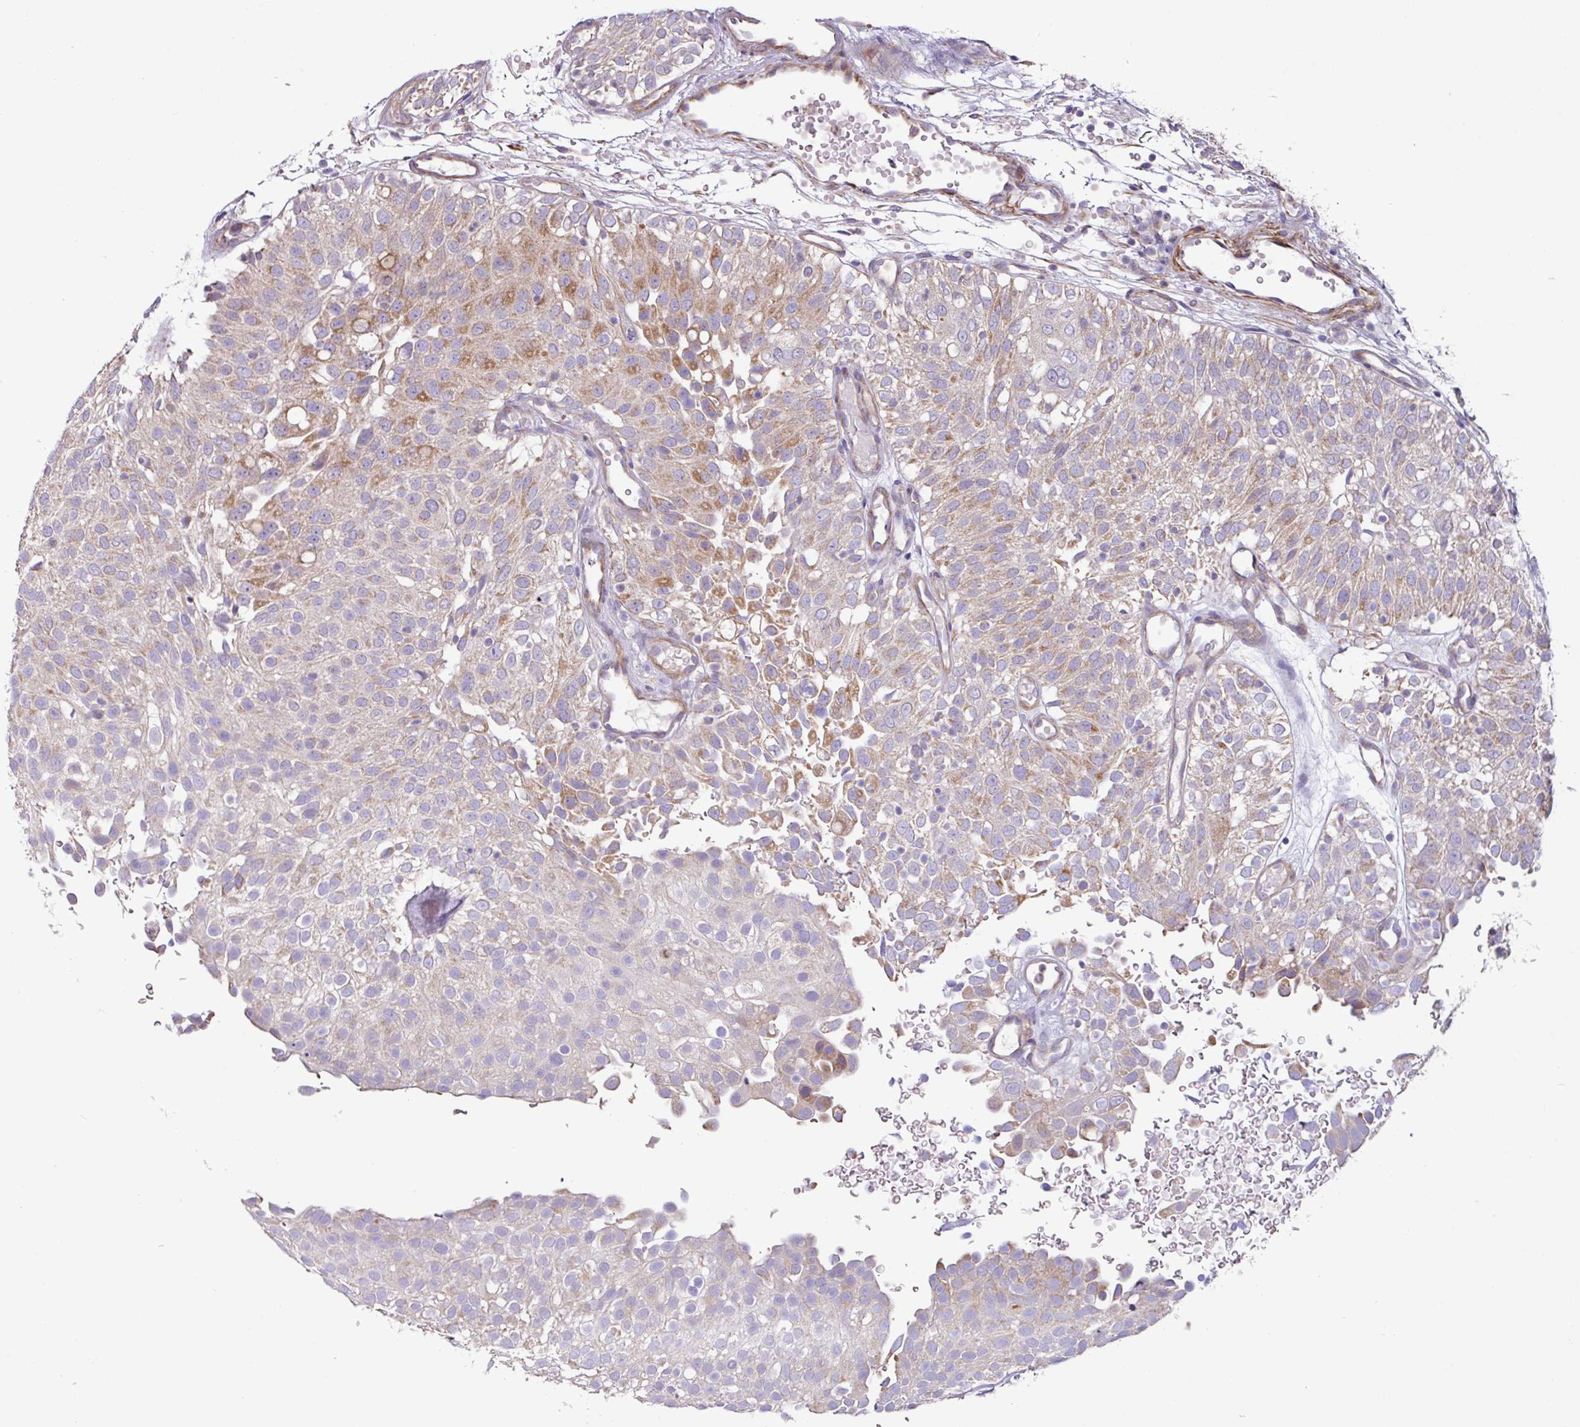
{"staining": {"intensity": "moderate", "quantity": "<25%", "location": "cytoplasmic/membranous"}, "tissue": "urothelial cancer", "cell_type": "Tumor cells", "image_type": "cancer", "snomed": [{"axis": "morphology", "description": "Urothelial carcinoma, Low grade"}, {"axis": "topography", "description": "Urinary bladder"}], "caption": "A high-resolution image shows immunohistochemistry staining of low-grade urothelial carcinoma, which demonstrates moderate cytoplasmic/membranous staining in approximately <25% of tumor cells.", "gene": "MRRF", "patient": {"sex": "male", "age": 78}}